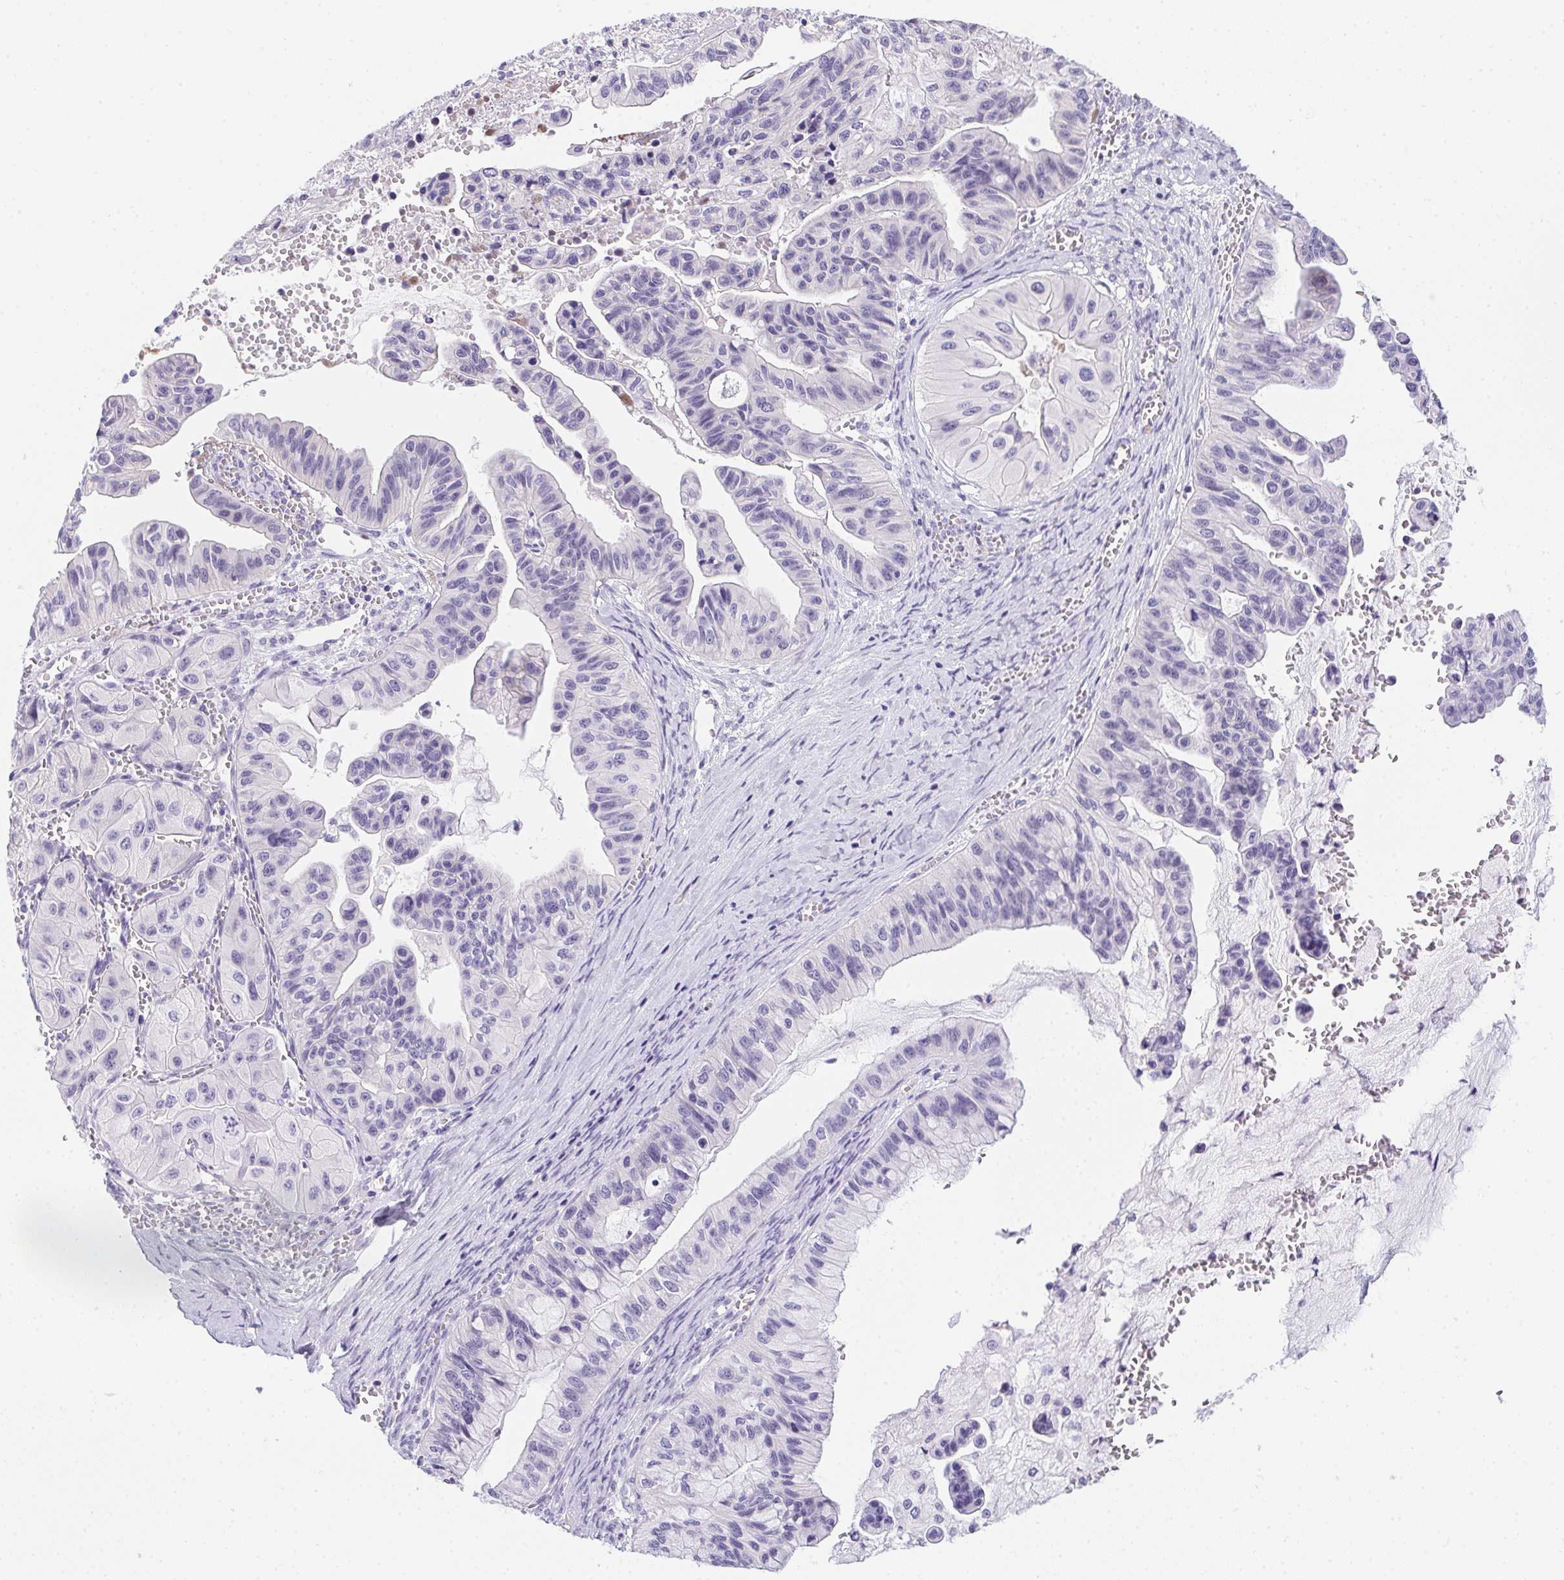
{"staining": {"intensity": "negative", "quantity": "none", "location": "none"}, "tissue": "ovarian cancer", "cell_type": "Tumor cells", "image_type": "cancer", "snomed": [{"axis": "morphology", "description": "Cystadenocarcinoma, mucinous, NOS"}, {"axis": "topography", "description": "Ovary"}], "caption": "An IHC micrograph of ovarian mucinous cystadenocarcinoma is shown. There is no staining in tumor cells of ovarian mucinous cystadenocarcinoma.", "gene": "PRKAA1", "patient": {"sex": "female", "age": 72}}